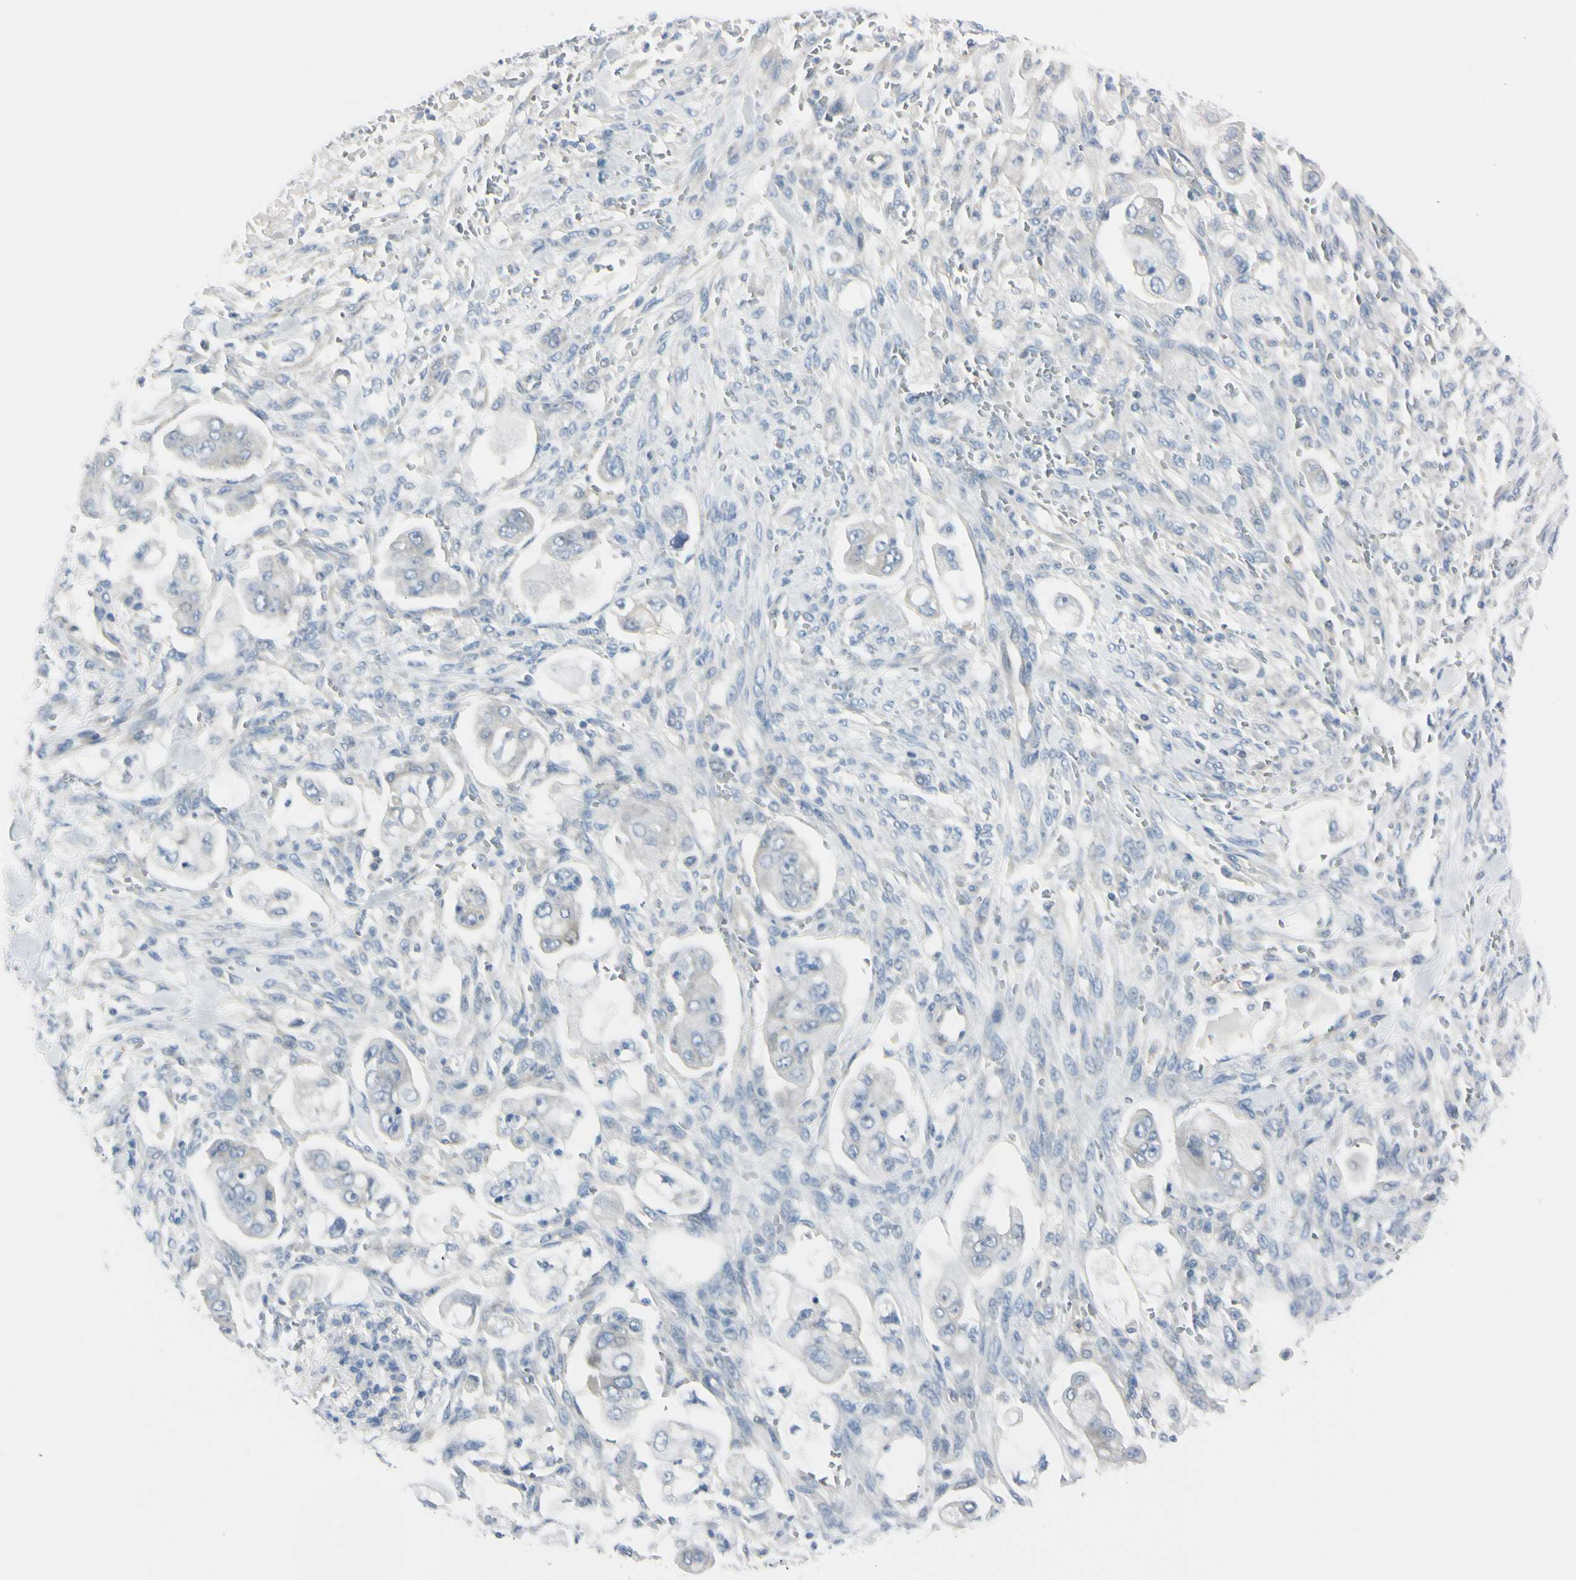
{"staining": {"intensity": "negative", "quantity": "none", "location": "none"}, "tissue": "stomach cancer", "cell_type": "Tumor cells", "image_type": "cancer", "snomed": [{"axis": "morphology", "description": "Adenocarcinoma, NOS"}, {"axis": "topography", "description": "Stomach"}], "caption": "DAB (3,3'-diaminobenzidine) immunohistochemical staining of human stomach adenocarcinoma exhibits no significant positivity in tumor cells.", "gene": "ASB9", "patient": {"sex": "male", "age": 62}}